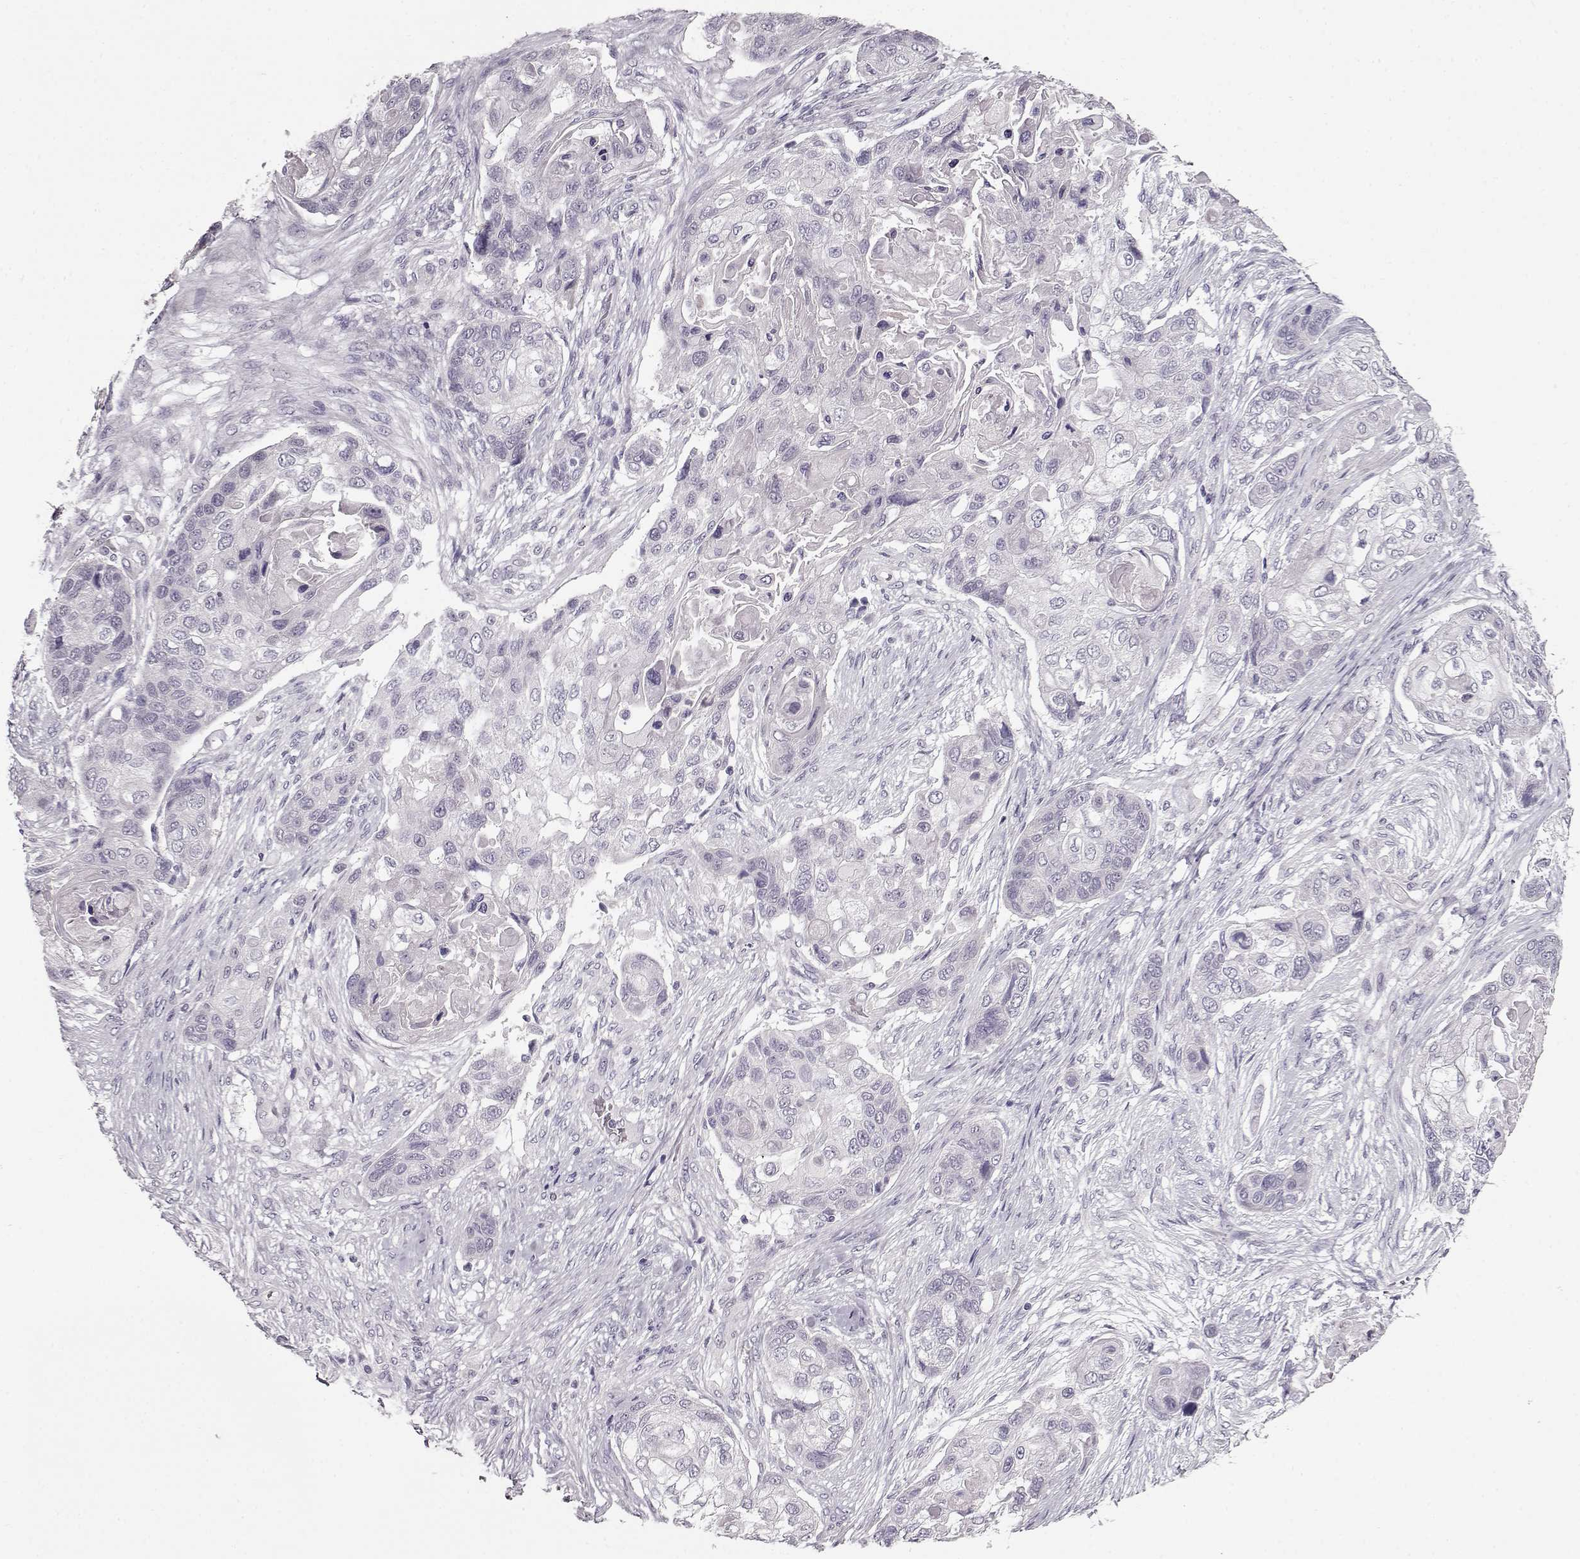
{"staining": {"intensity": "negative", "quantity": "none", "location": "none"}, "tissue": "lung cancer", "cell_type": "Tumor cells", "image_type": "cancer", "snomed": [{"axis": "morphology", "description": "Squamous cell carcinoma, NOS"}, {"axis": "topography", "description": "Lung"}], "caption": "Protein analysis of squamous cell carcinoma (lung) reveals no significant expression in tumor cells. The staining was performed using DAB (3,3'-diaminobenzidine) to visualize the protein expression in brown, while the nuclei were stained in blue with hematoxylin (Magnification: 20x).", "gene": "RP1L1", "patient": {"sex": "male", "age": 69}}